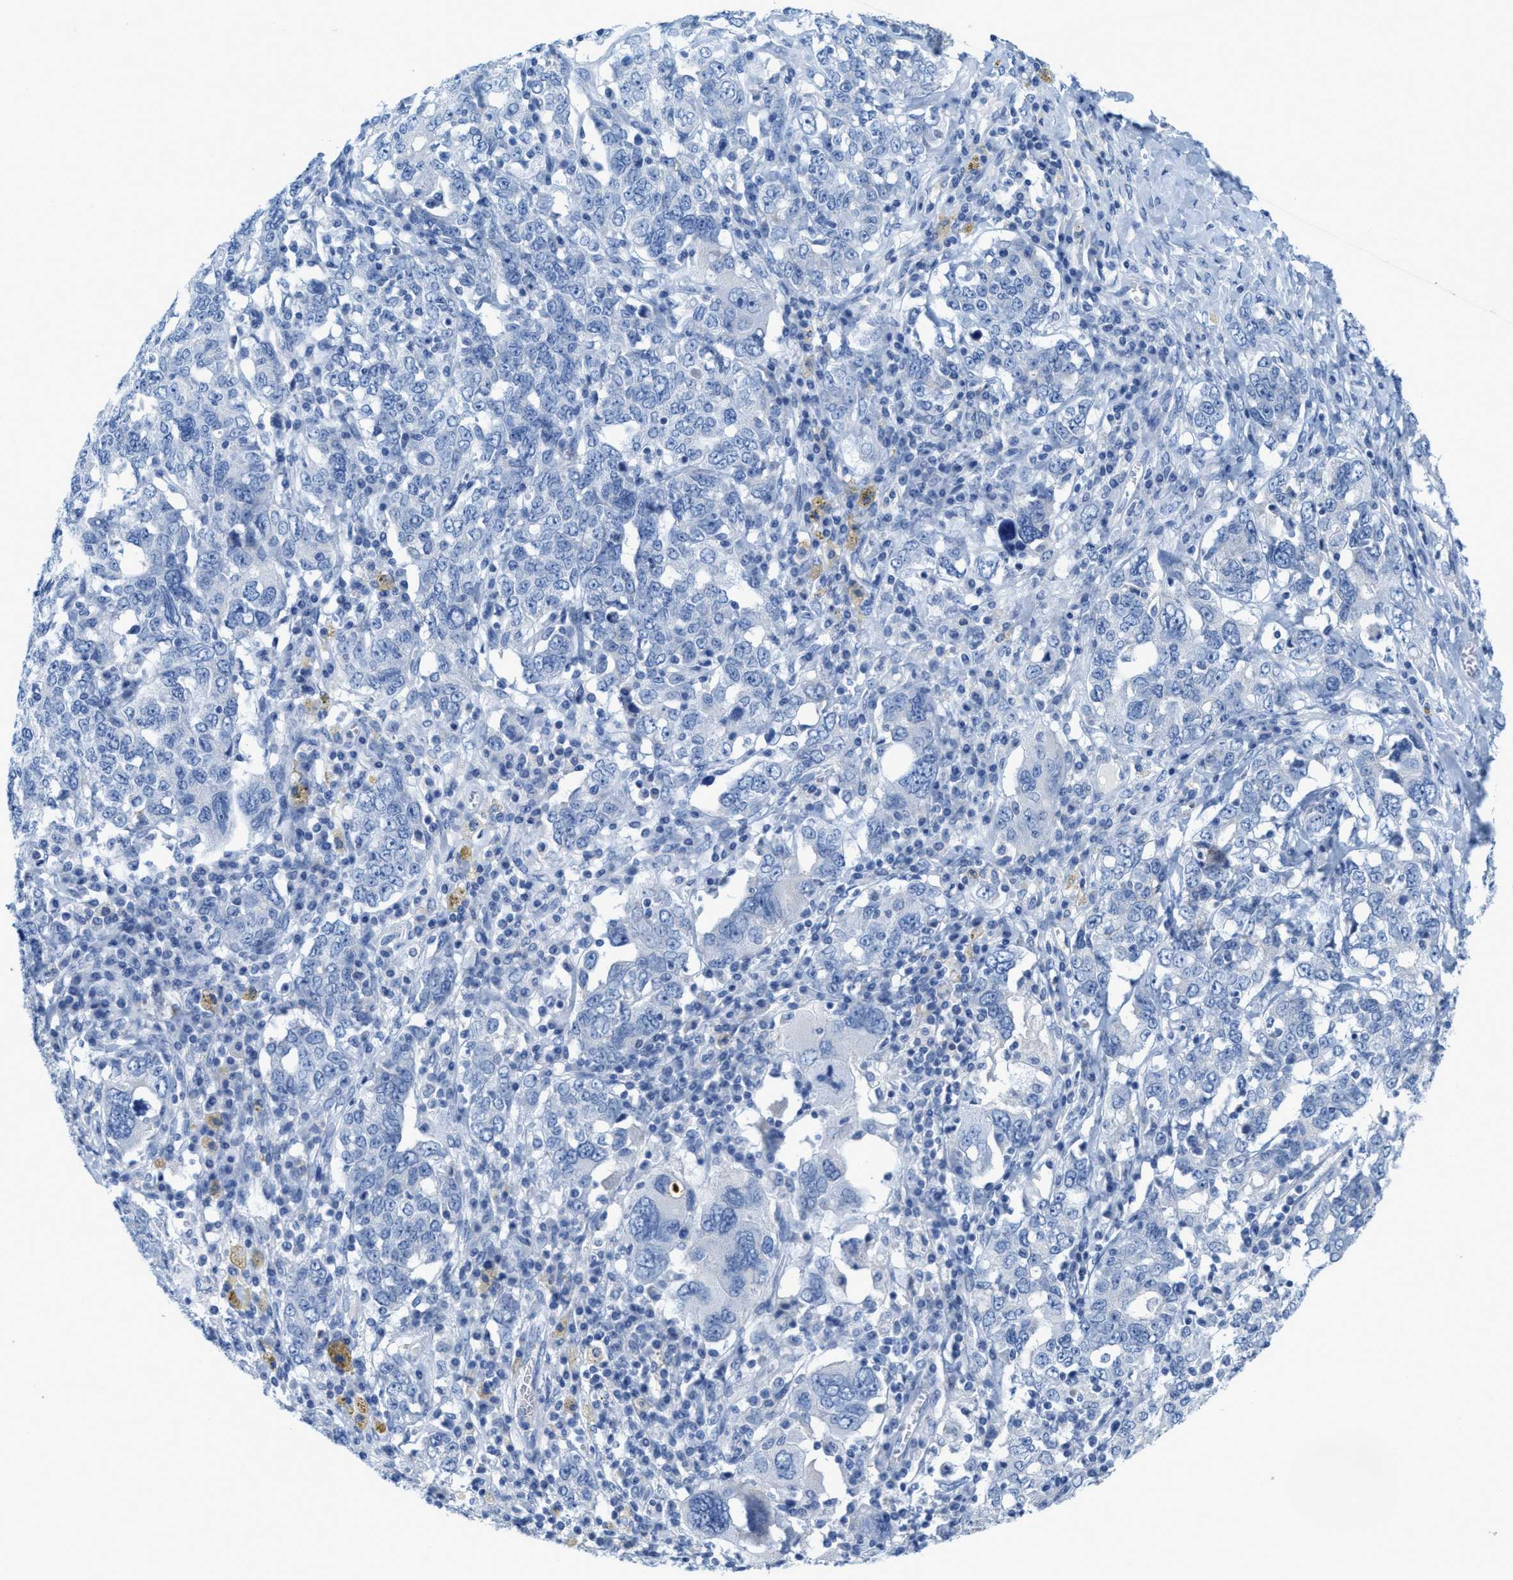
{"staining": {"intensity": "negative", "quantity": "none", "location": "none"}, "tissue": "ovarian cancer", "cell_type": "Tumor cells", "image_type": "cancer", "snomed": [{"axis": "morphology", "description": "Carcinoma, endometroid"}, {"axis": "topography", "description": "Ovary"}], "caption": "This is an immunohistochemistry image of human endometroid carcinoma (ovarian). There is no positivity in tumor cells.", "gene": "CPA2", "patient": {"sex": "female", "age": 62}}